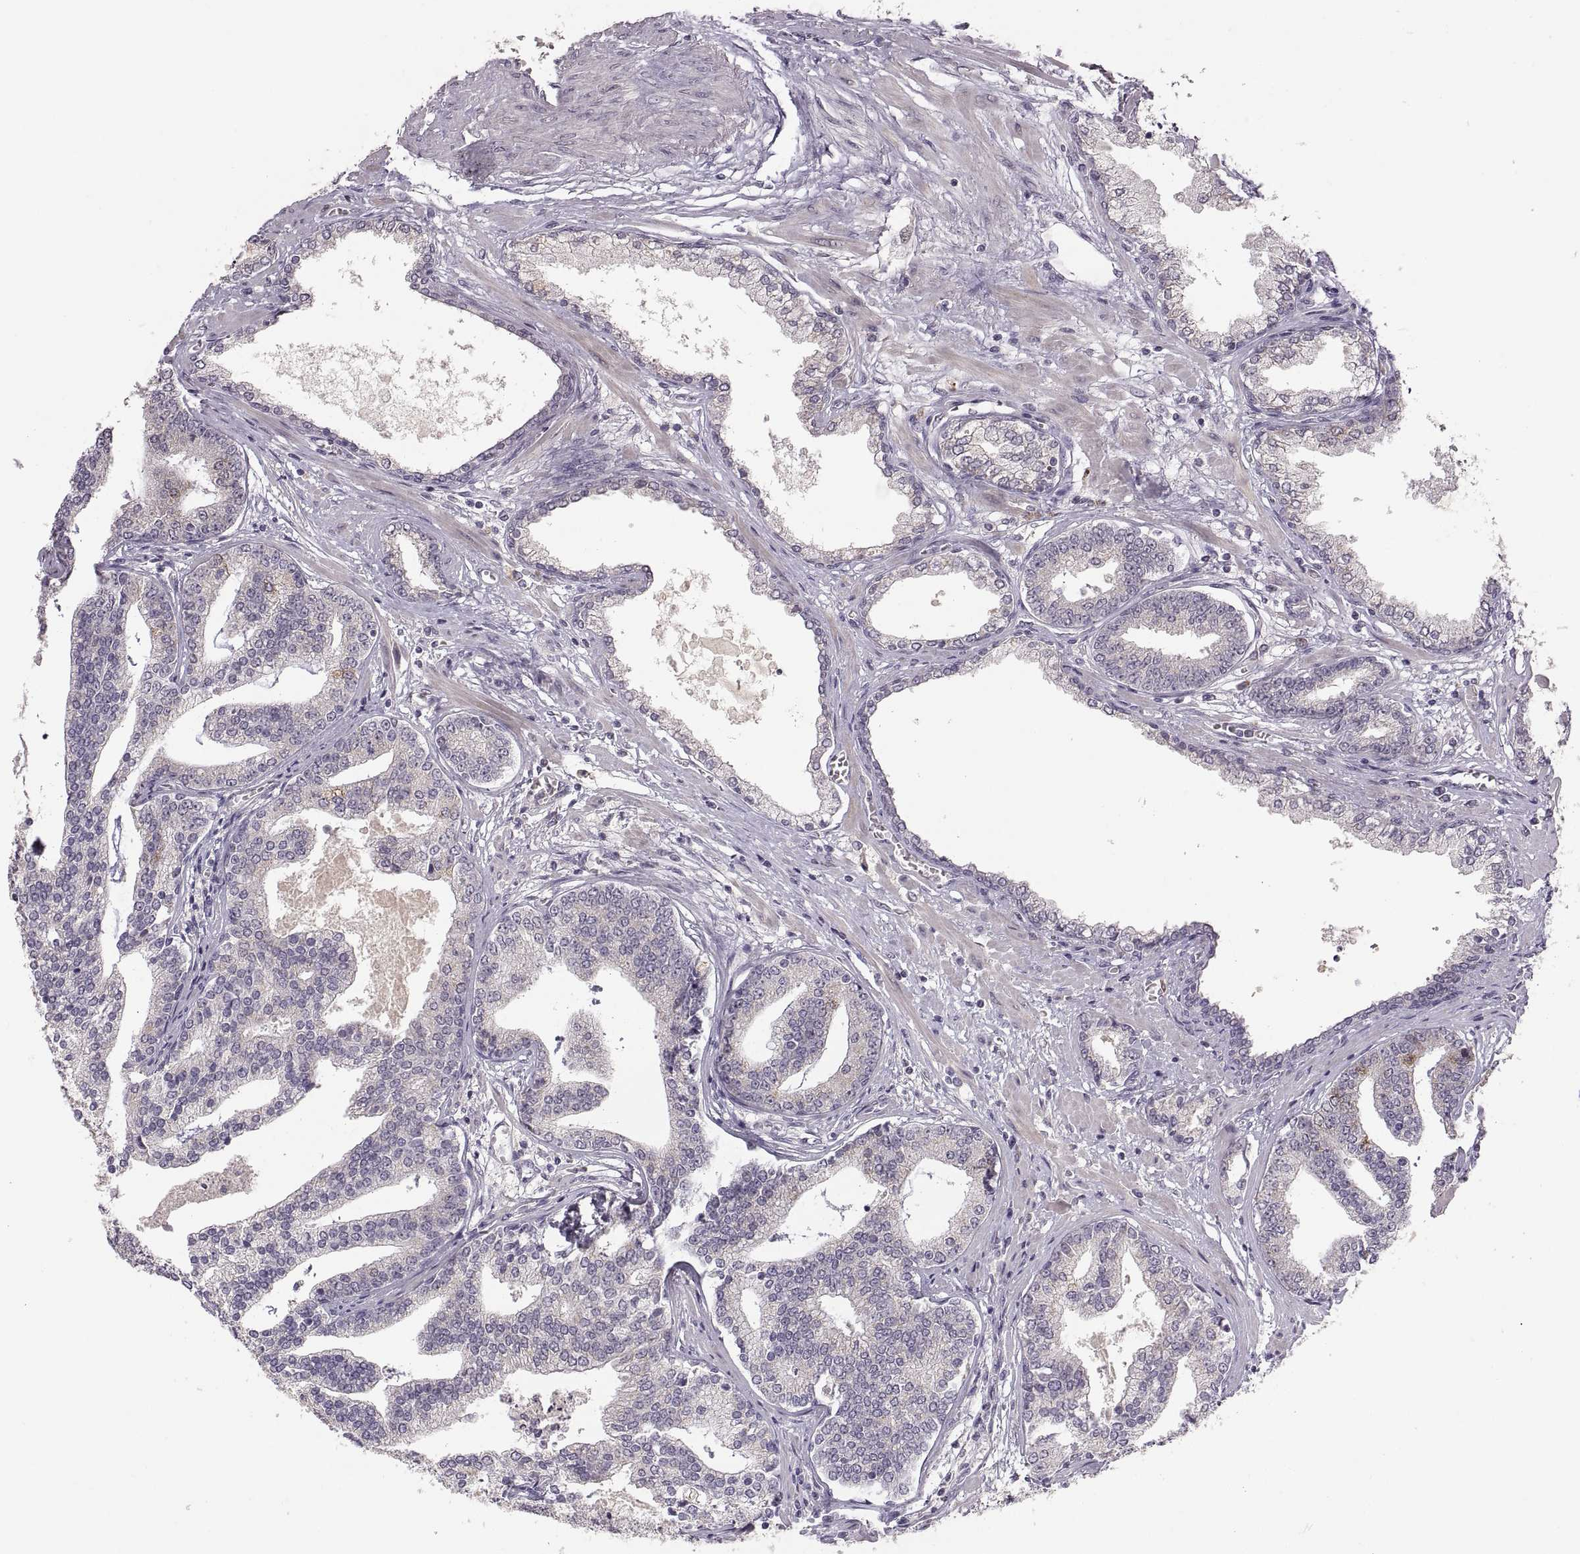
{"staining": {"intensity": "negative", "quantity": "none", "location": "none"}, "tissue": "prostate cancer", "cell_type": "Tumor cells", "image_type": "cancer", "snomed": [{"axis": "morphology", "description": "Adenocarcinoma, NOS"}, {"axis": "topography", "description": "Prostate"}], "caption": "Immunohistochemical staining of human prostate cancer displays no significant expression in tumor cells. (Stains: DAB immunohistochemistry (IHC) with hematoxylin counter stain, Microscopy: brightfield microscopy at high magnification).", "gene": "HMGCR", "patient": {"sex": "male", "age": 64}}